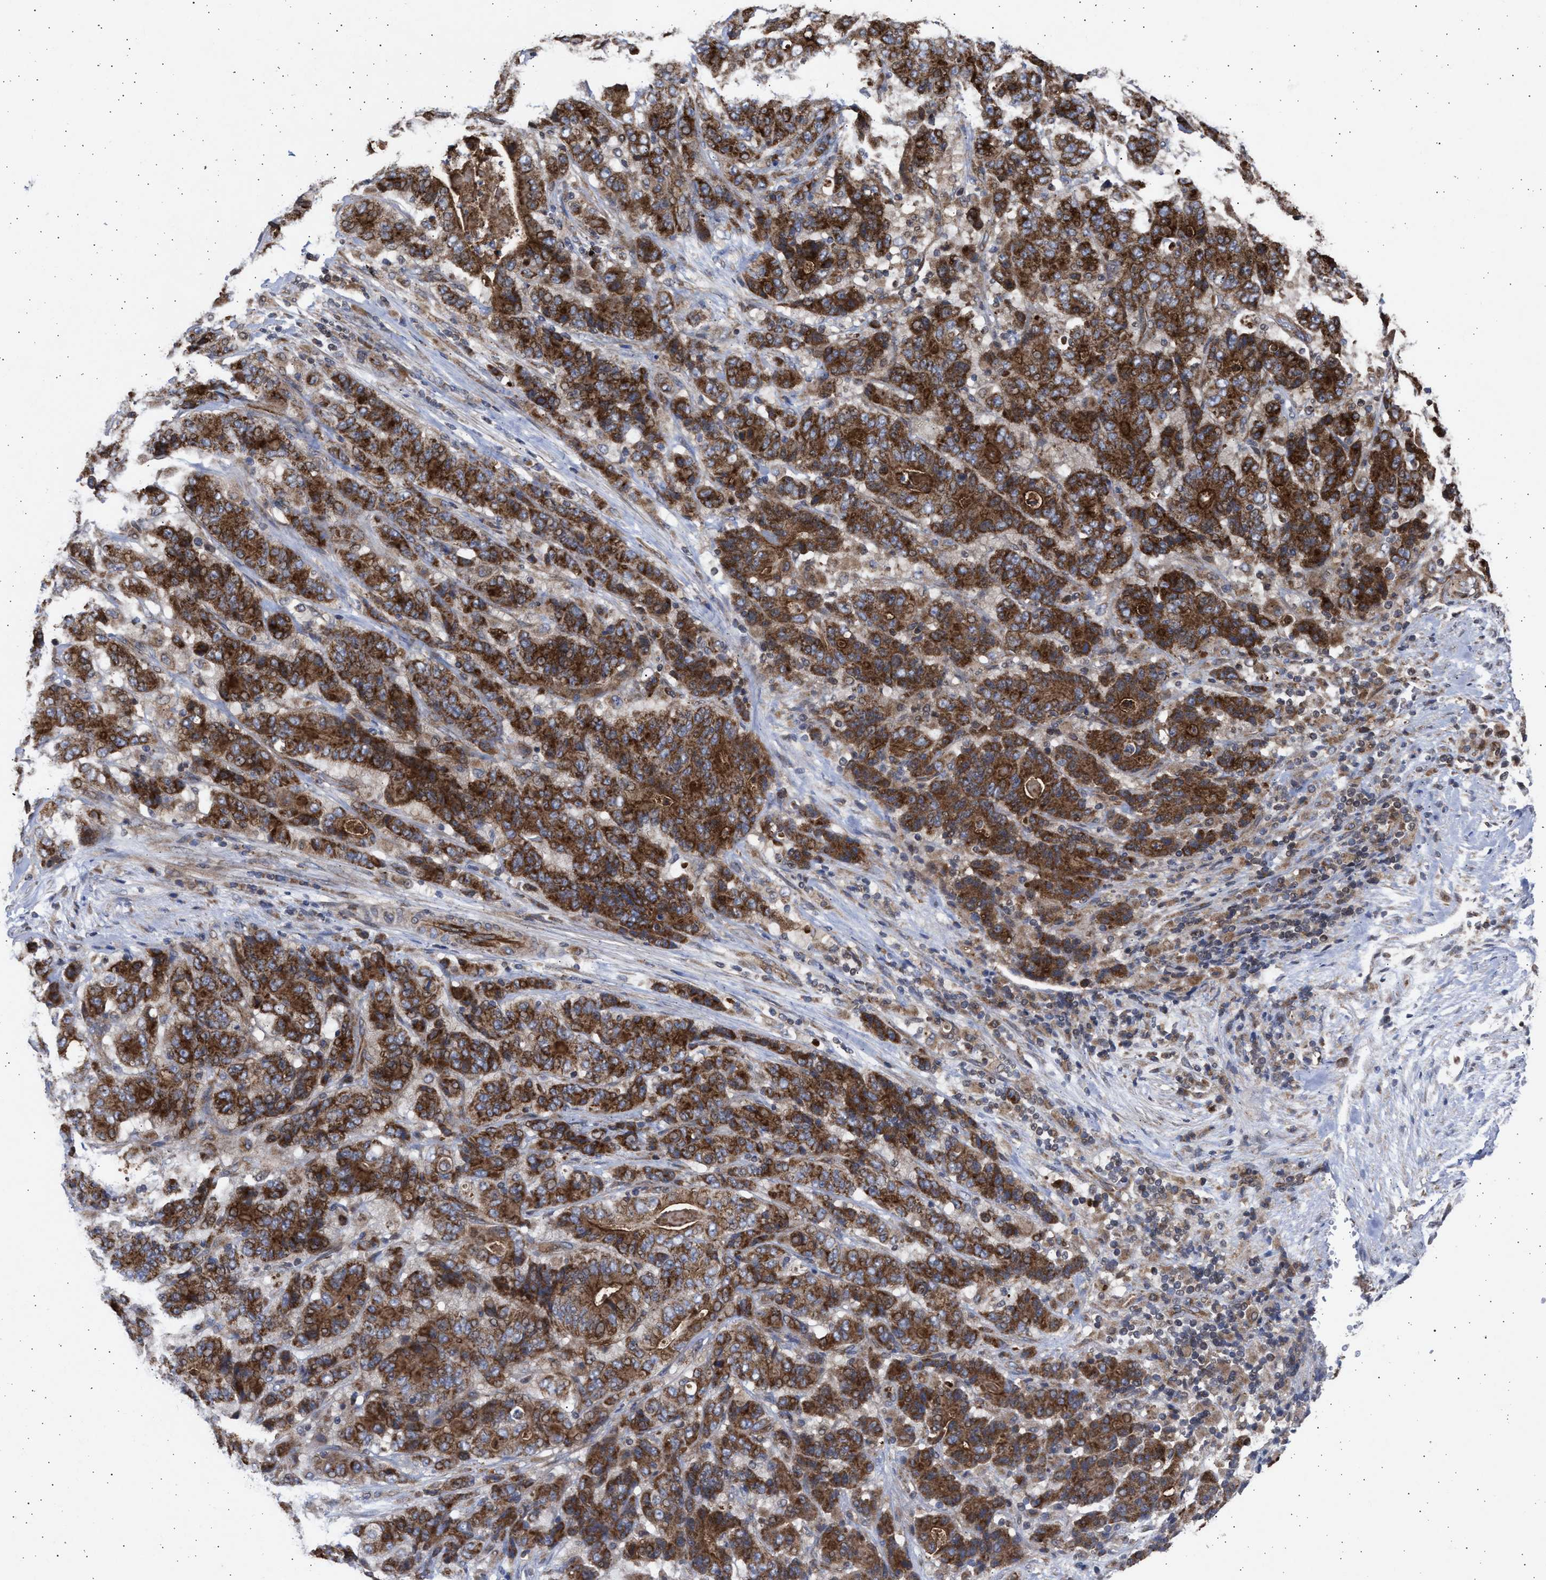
{"staining": {"intensity": "strong", "quantity": ">75%", "location": "cytoplasmic/membranous"}, "tissue": "stomach cancer", "cell_type": "Tumor cells", "image_type": "cancer", "snomed": [{"axis": "morphology", "description": "Adenocarcinoma, NOS"}, {"axis": "topography", "description": "Stomach"}], "caption": "Adenocarcinoma (stomach) stained with DAB (3,3'-diaminobenzidine) immunohistochemistry displays high levels of strong cytoplasmic/membranous positivity in approximately >75% of tumor cells.", "gene": "TTC19", "patient": {"sex": "female", "age": 73}}